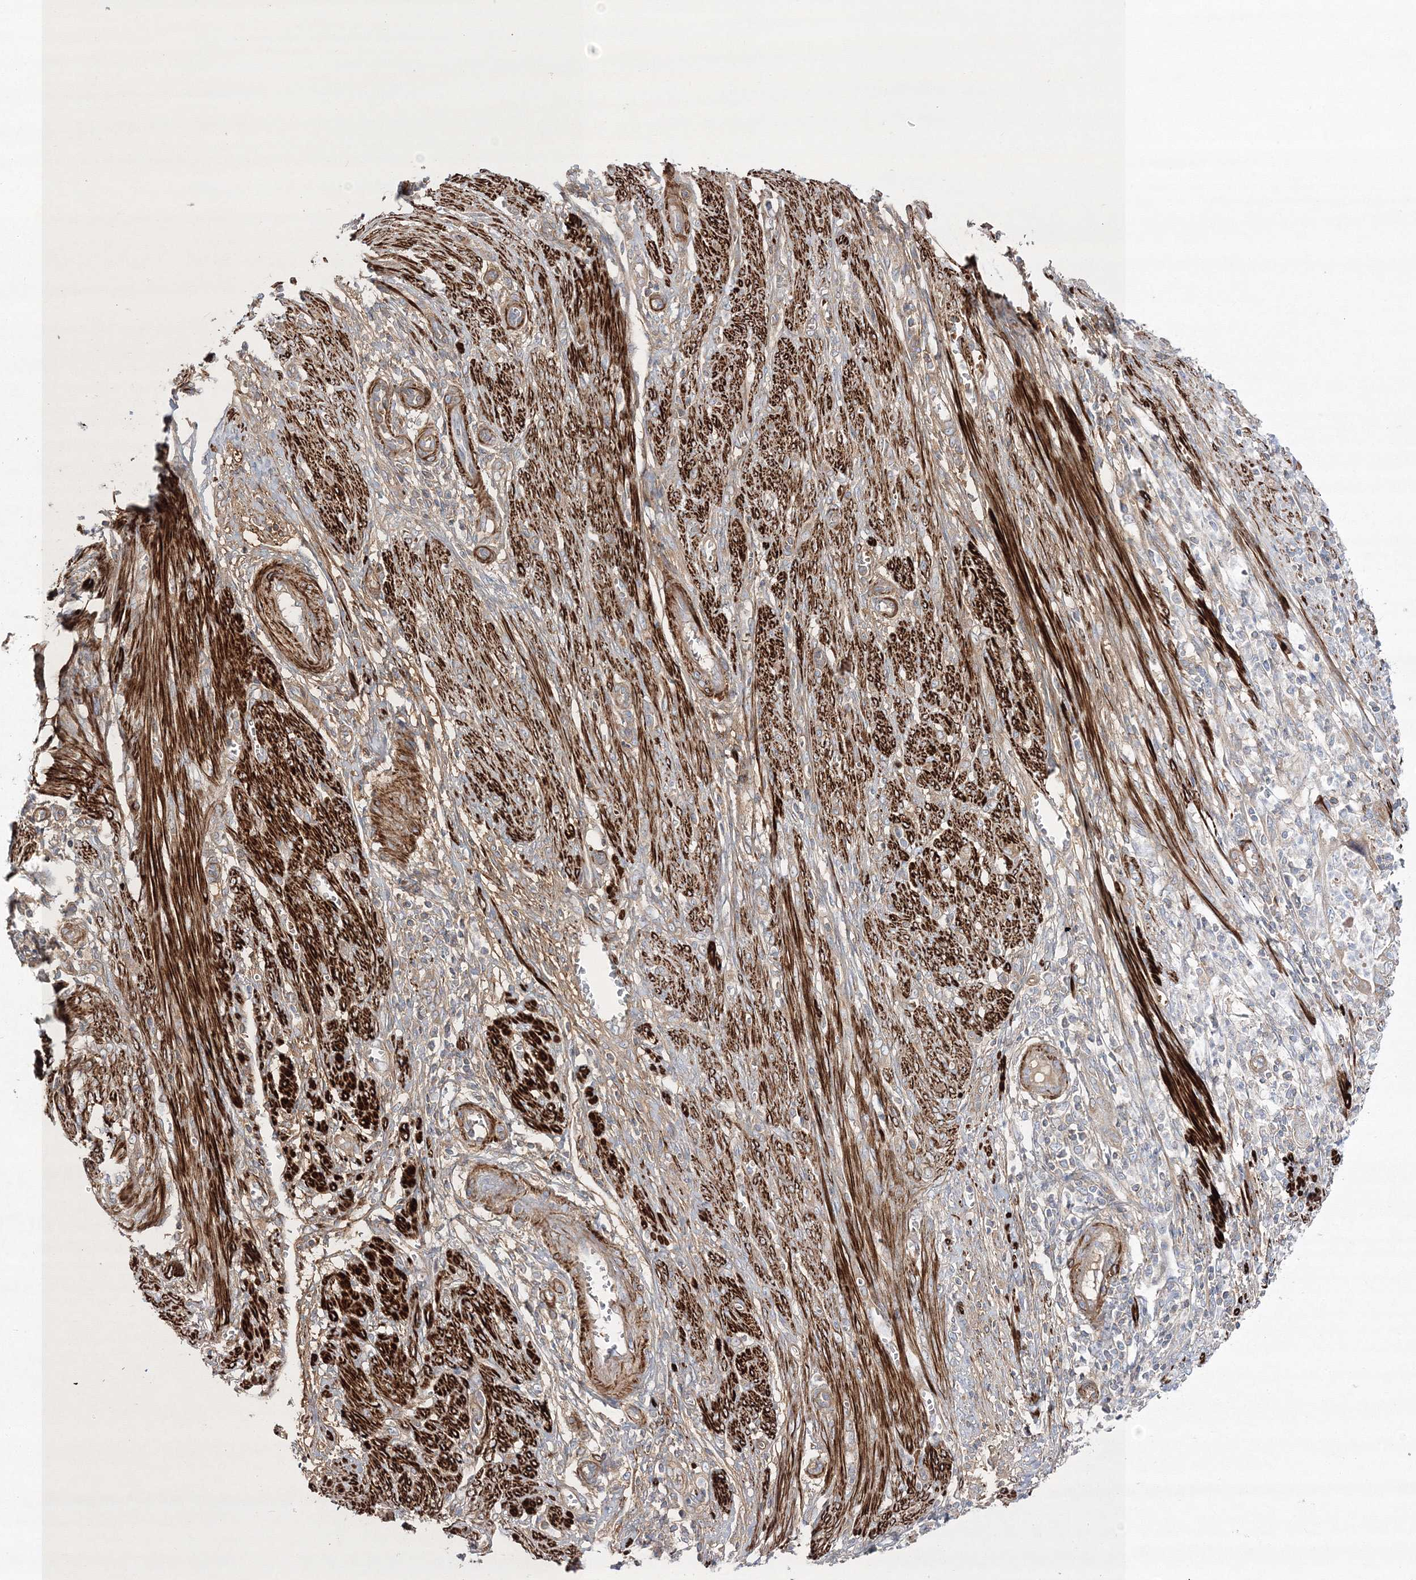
{"staining": {"intensity": "weak", "quantity": ">75%", "location": "cytoplasmic/membranous"}, "tissue": "endometrial cancer", "cell_type": "Tumor cells", "image_type": "cancer", "snomed": [{"axis": "morphology", "description": "Adenocarcinoma, NOS"}, {"axis": "topography", "description": "Endometrium"}], "caption": "Adenocarcinoma (endometrial) was stained to show a protein in brown. There is low levels of weak cytoplasmic/membranous positivity in approximately >75% of tumor cells. The staining was performed using DAB (3,3'-diaminobenzidine) to visualize the protein expression in brown, while the nuclei were stained in blue with hematoxylin (Magnification: 20x).", "gene": "ZSWIM6", "patient": {"sex": "female", "age": 51}}